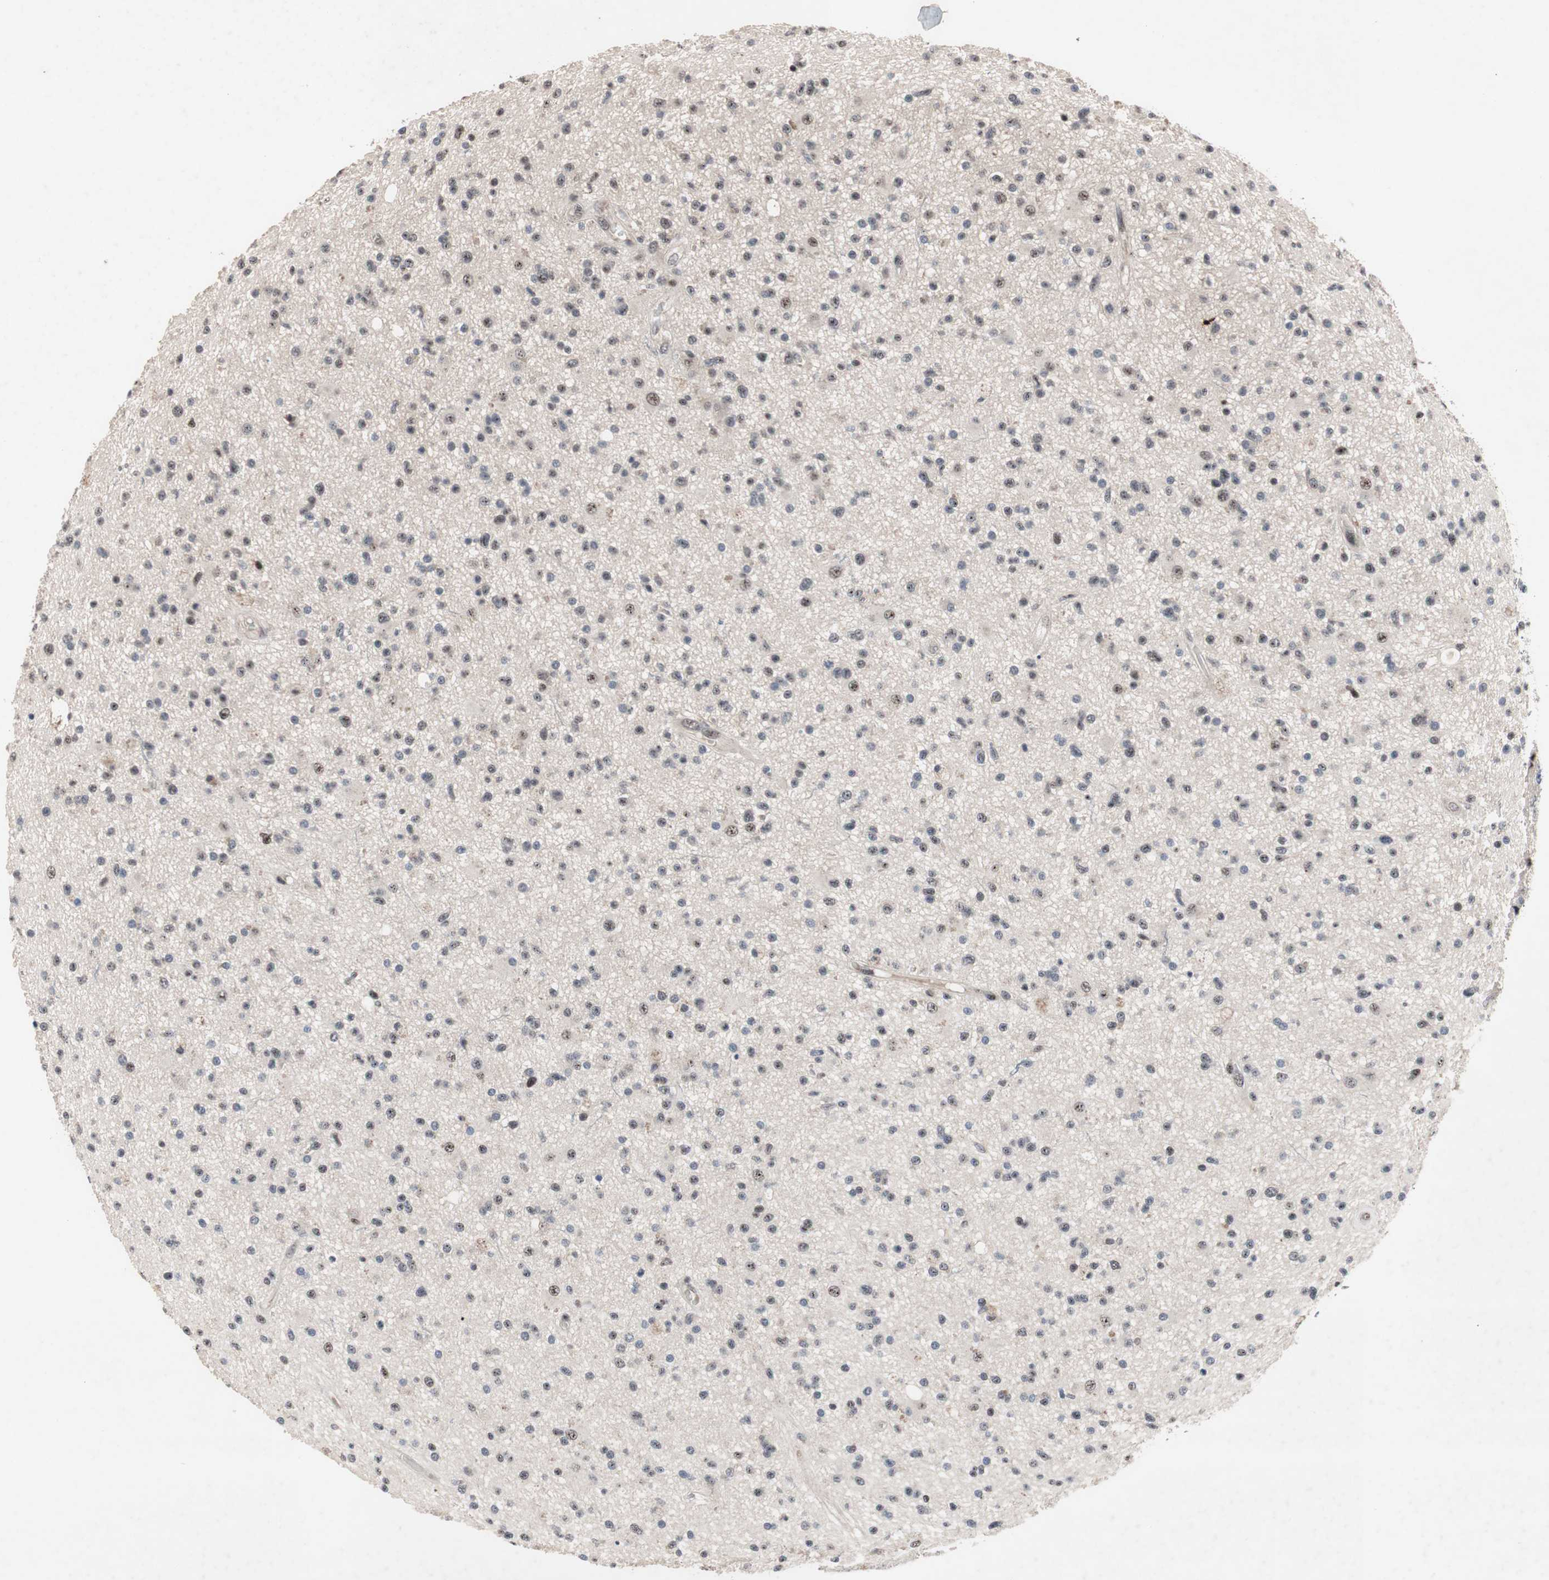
{"staining": {"intensity": "weak", "quantity": "<25%", "location": "nuclear"}, "tissue": "glioma", "cell_type": "Tumor cells", "image_type": "cancer", "snomed": [{"axis": "morphology", "description": "Glioma, malignant, High grade"}, {"axis": "topography", "description": "Brain"}], "caption": "Immunohistochemical staining of human glioma exhibits no significant staining in tumor cells.", "gene": "SOX7", "patient": {"sex": "male", "age": 33}}